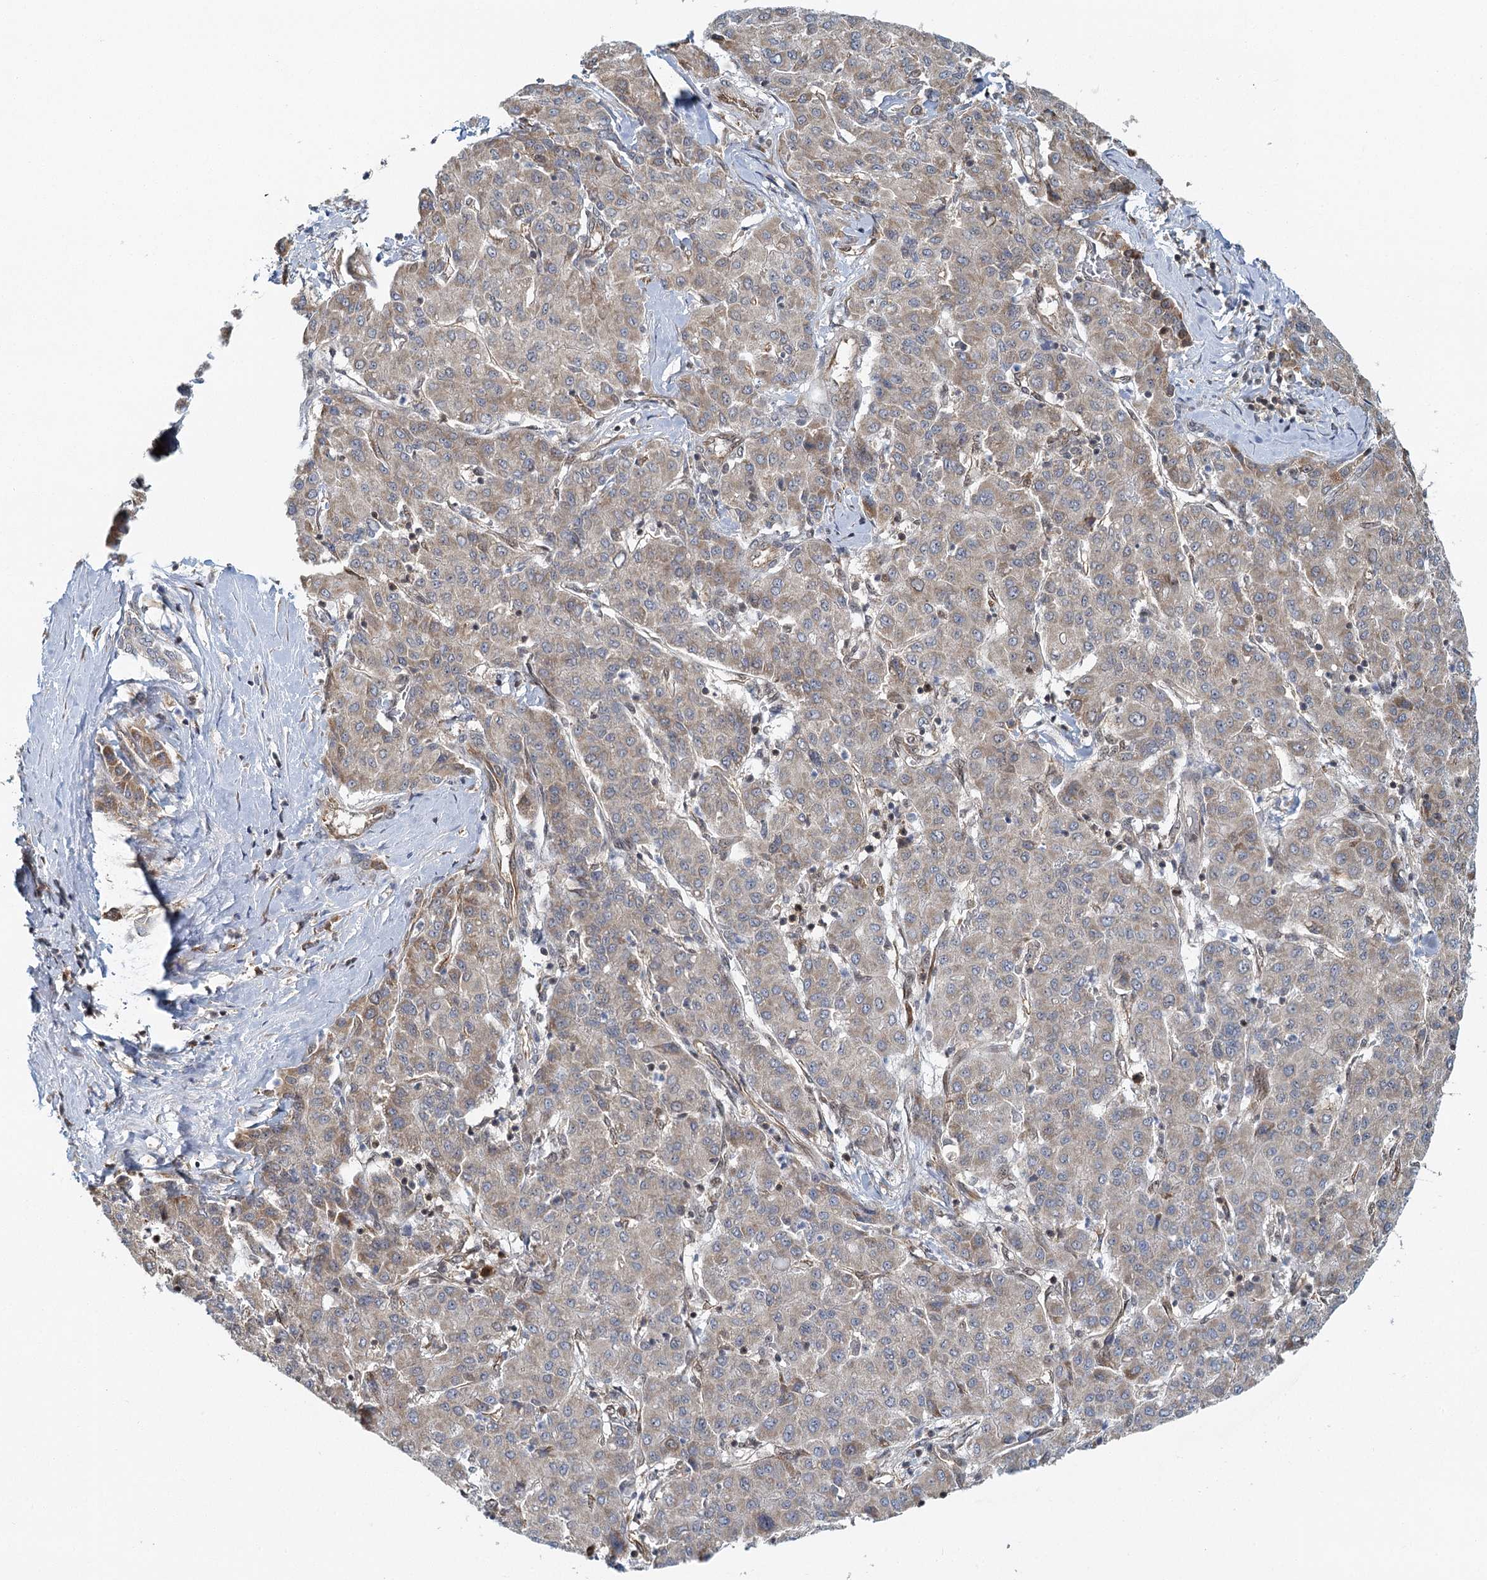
{"staining": {"intensity": "weak", "quantity": "<25%", "location": "cytoplasmic/membranous"}, "tissue": "liver cancer", "cell_type": "Tumor cells", "image_type": "cancer", "snomed": [{"axis": "morphology", "description": "Carcinoma, Hepatocellular, NOS"}, {"axis": "topography", "description": "Liver"}], "caption": "DAB (3,3'-diaminobenzidine) immunohistochemical staining of liver cancer (hepatocellular carcinoma) displays no significant positivity in tumor cells. Brightfield microscopy of IHC stained with DAB (3,3'-diaminobenzidine) (brown) and hematoxylin (blue), captured at high magnification.", "gene": "GPATCH11", "patient": {"sex": "male", "age": 65}}